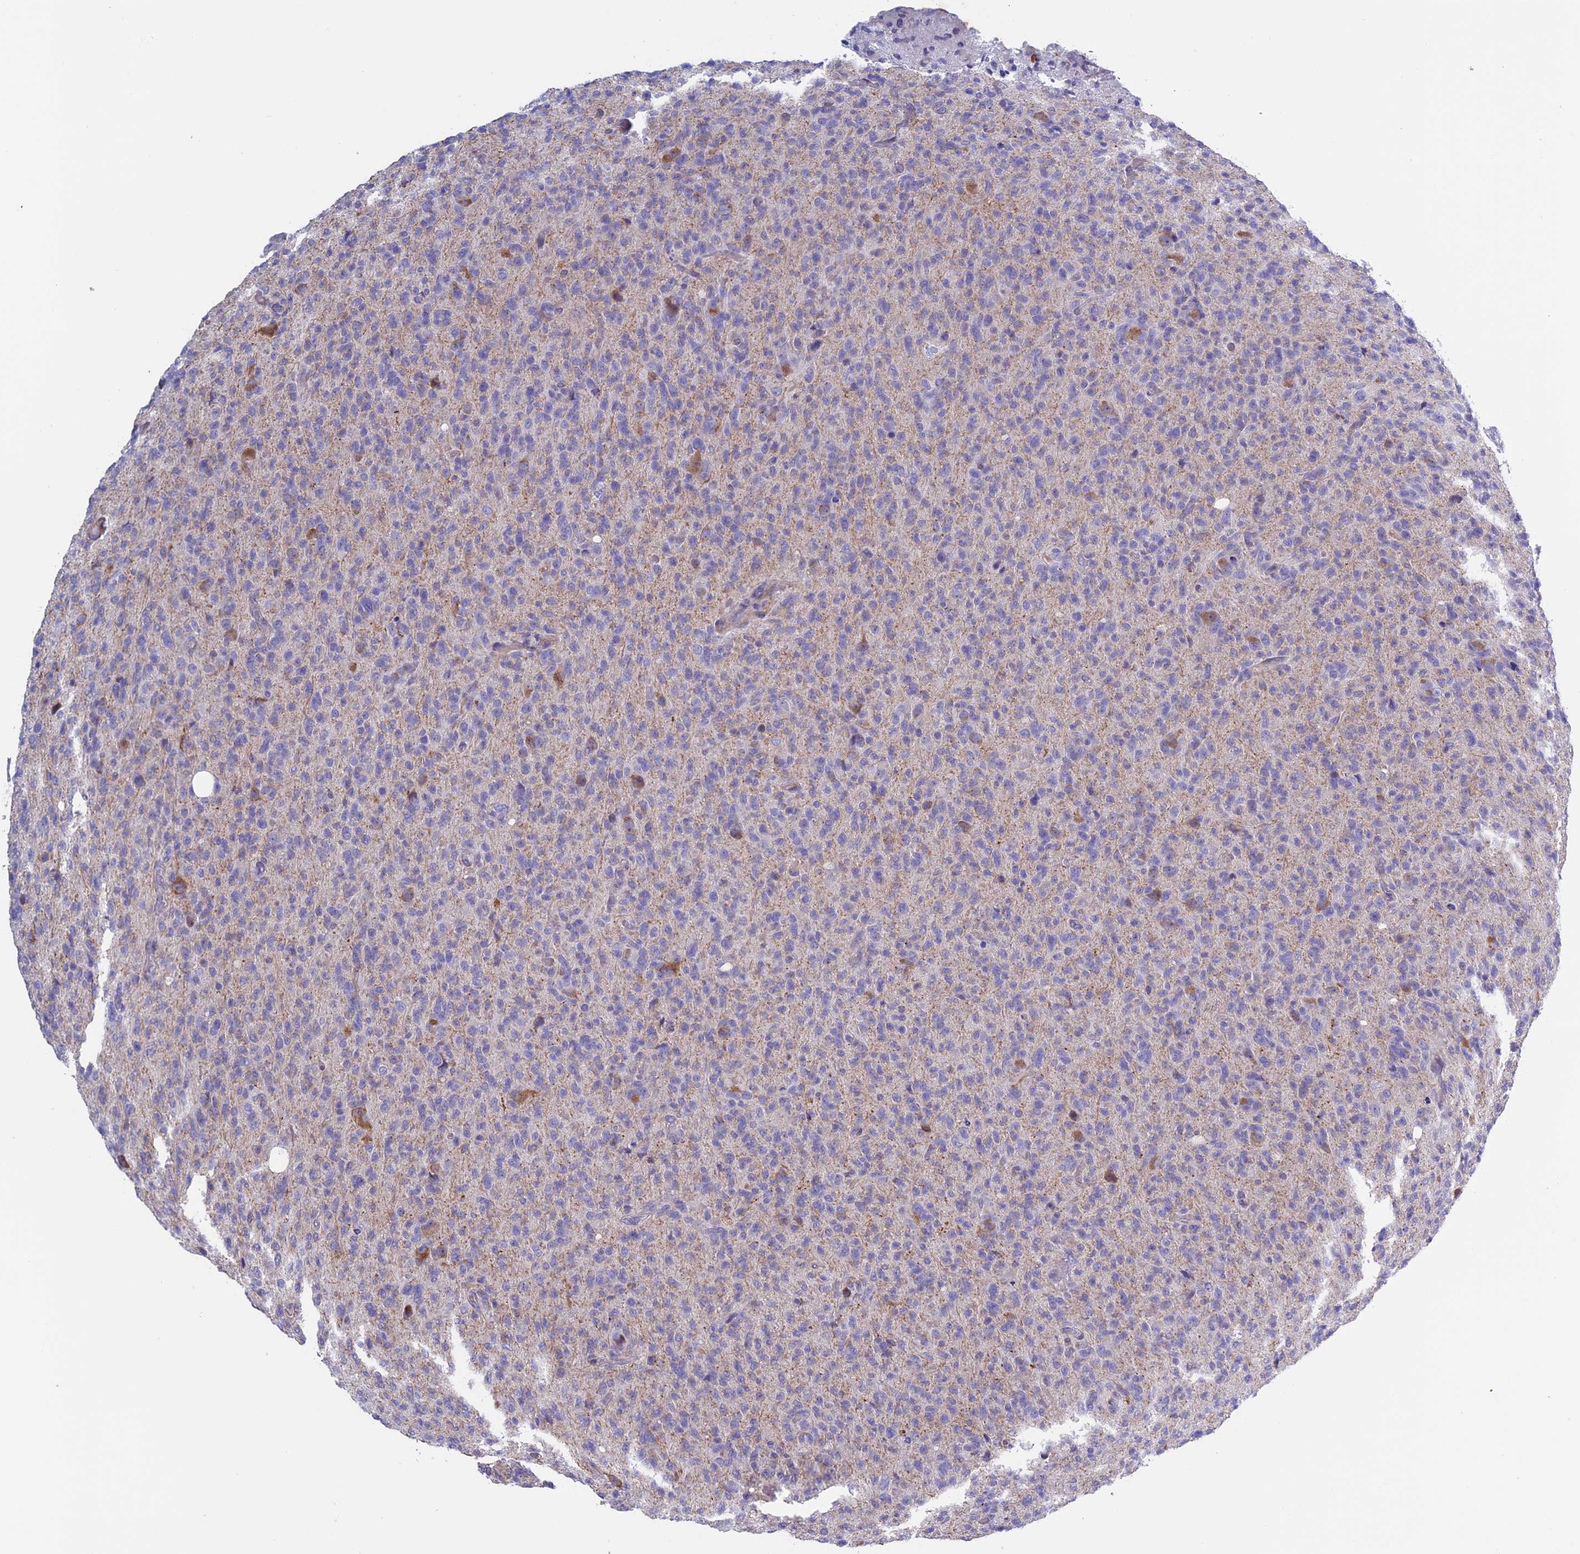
{"staining": {"intensity": "negative", "quantity": "none", "location": "none"}, "tissue": "glioma", "cell_type": "Tumor cells", "image_type": "cancer", "snomed": [{"axis": "morphology", "description": "Glioma, malignant, High grade"}, {"axis": "topography", "description": "Brain"}], "caption": "Immunohistochemical staining of human malignant high-grade glioma demonstrates no significant positivity in tumor cells.", "gene": "BCL2L10", "patient": {"sex": "female", "age": 57}}